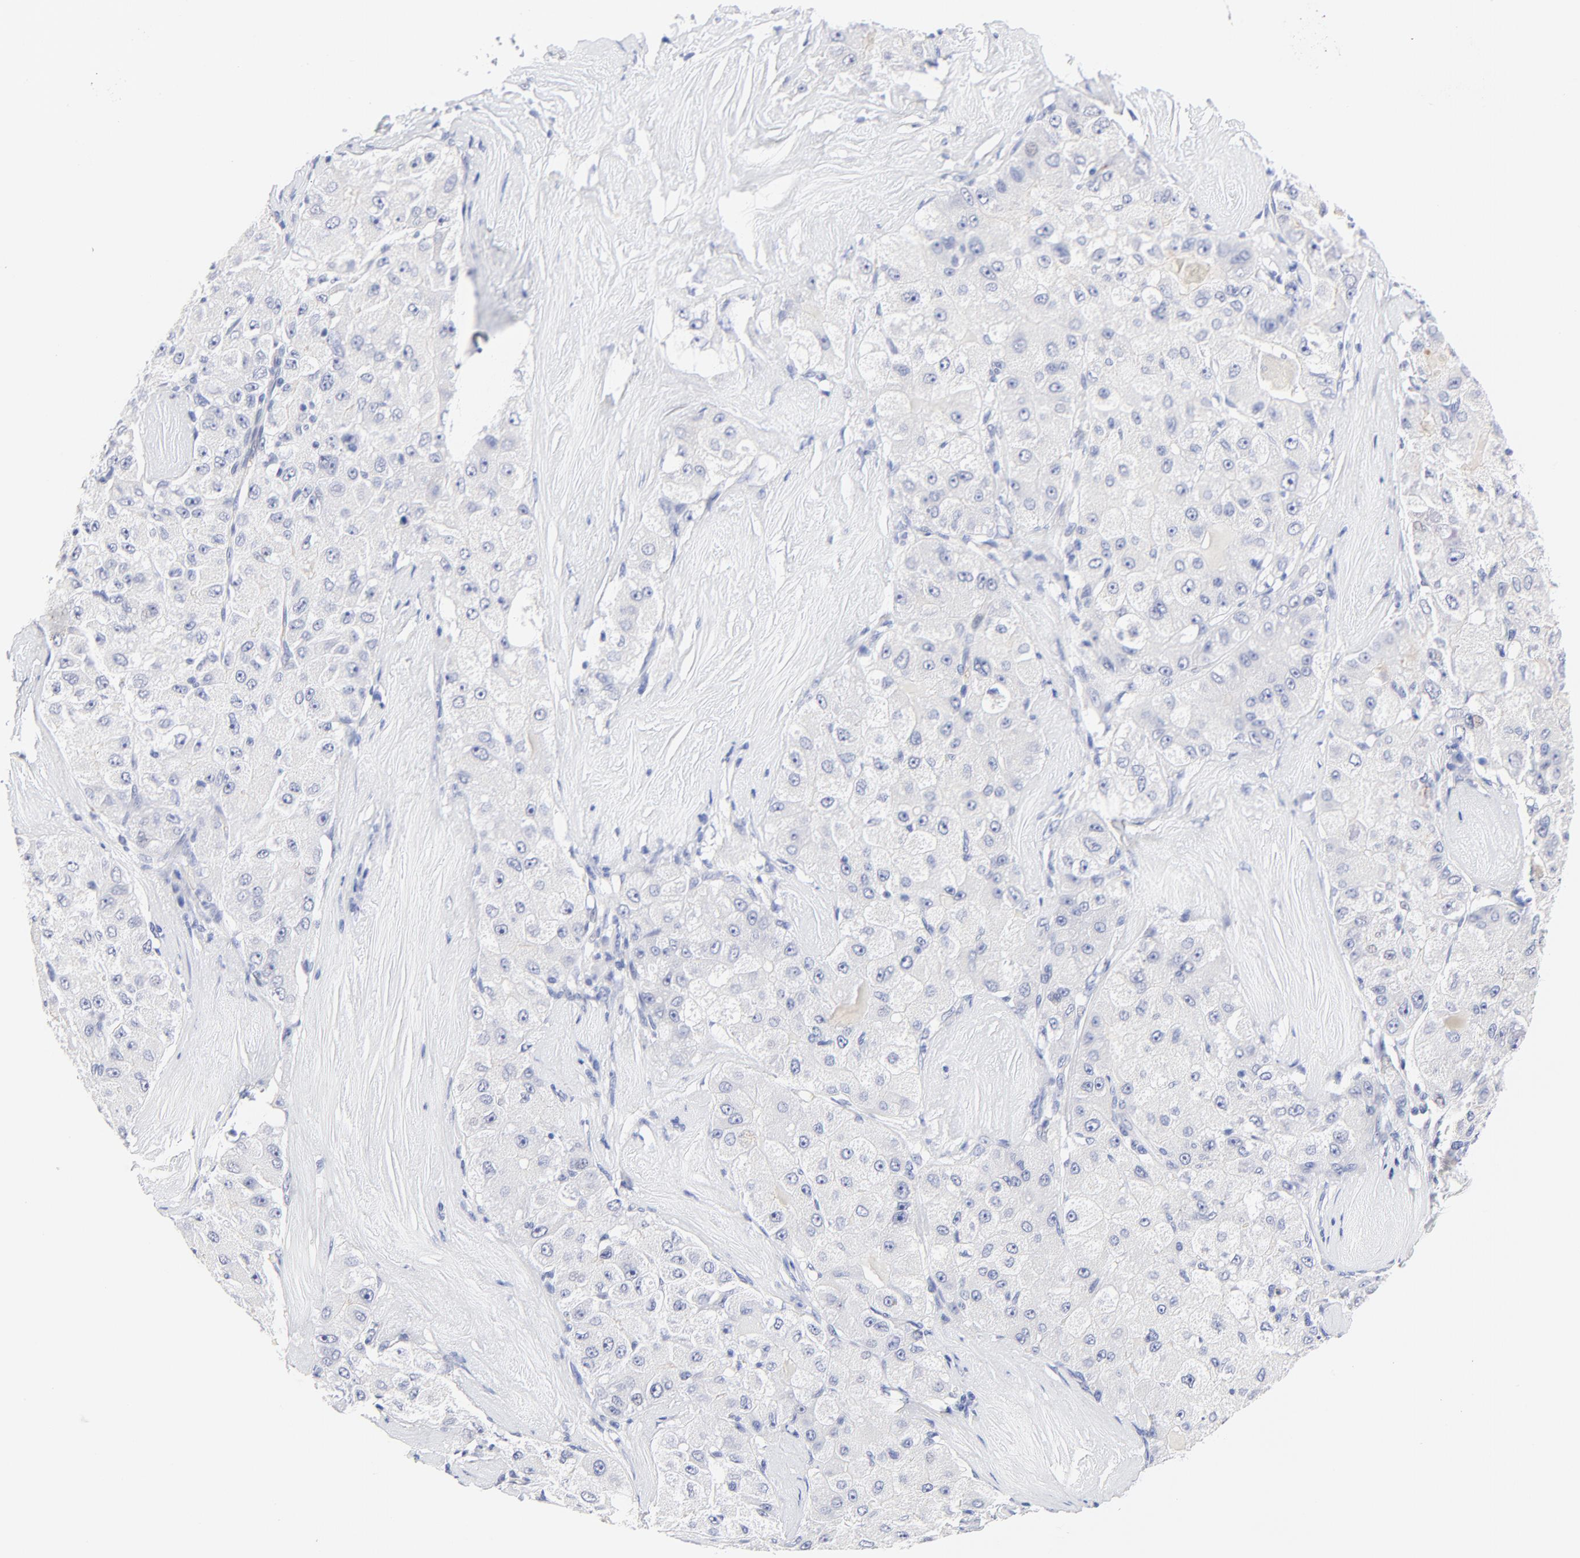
{"staining": {"intensity": "negative", "quantity": "none", "location": "none"}, "tissue": "liver cancer", "cell_type": "Tumor cells", "image_type": "cancer", "snomed": [{"axis": "morphology", "description": "Carcinoma, Hepatocellular, NOS"}, {"axis": "topography", "description": "Liver"}], "caption": "Immunohistochemistry of human liver hepatocellular carcinoma exhibits no staining in tumor cells. (DAB immunohistochemistry (IHC) with hematoxylin counter stain).", "gene": "FAM117B", "patient": {"sex": "male", "age": 80}}